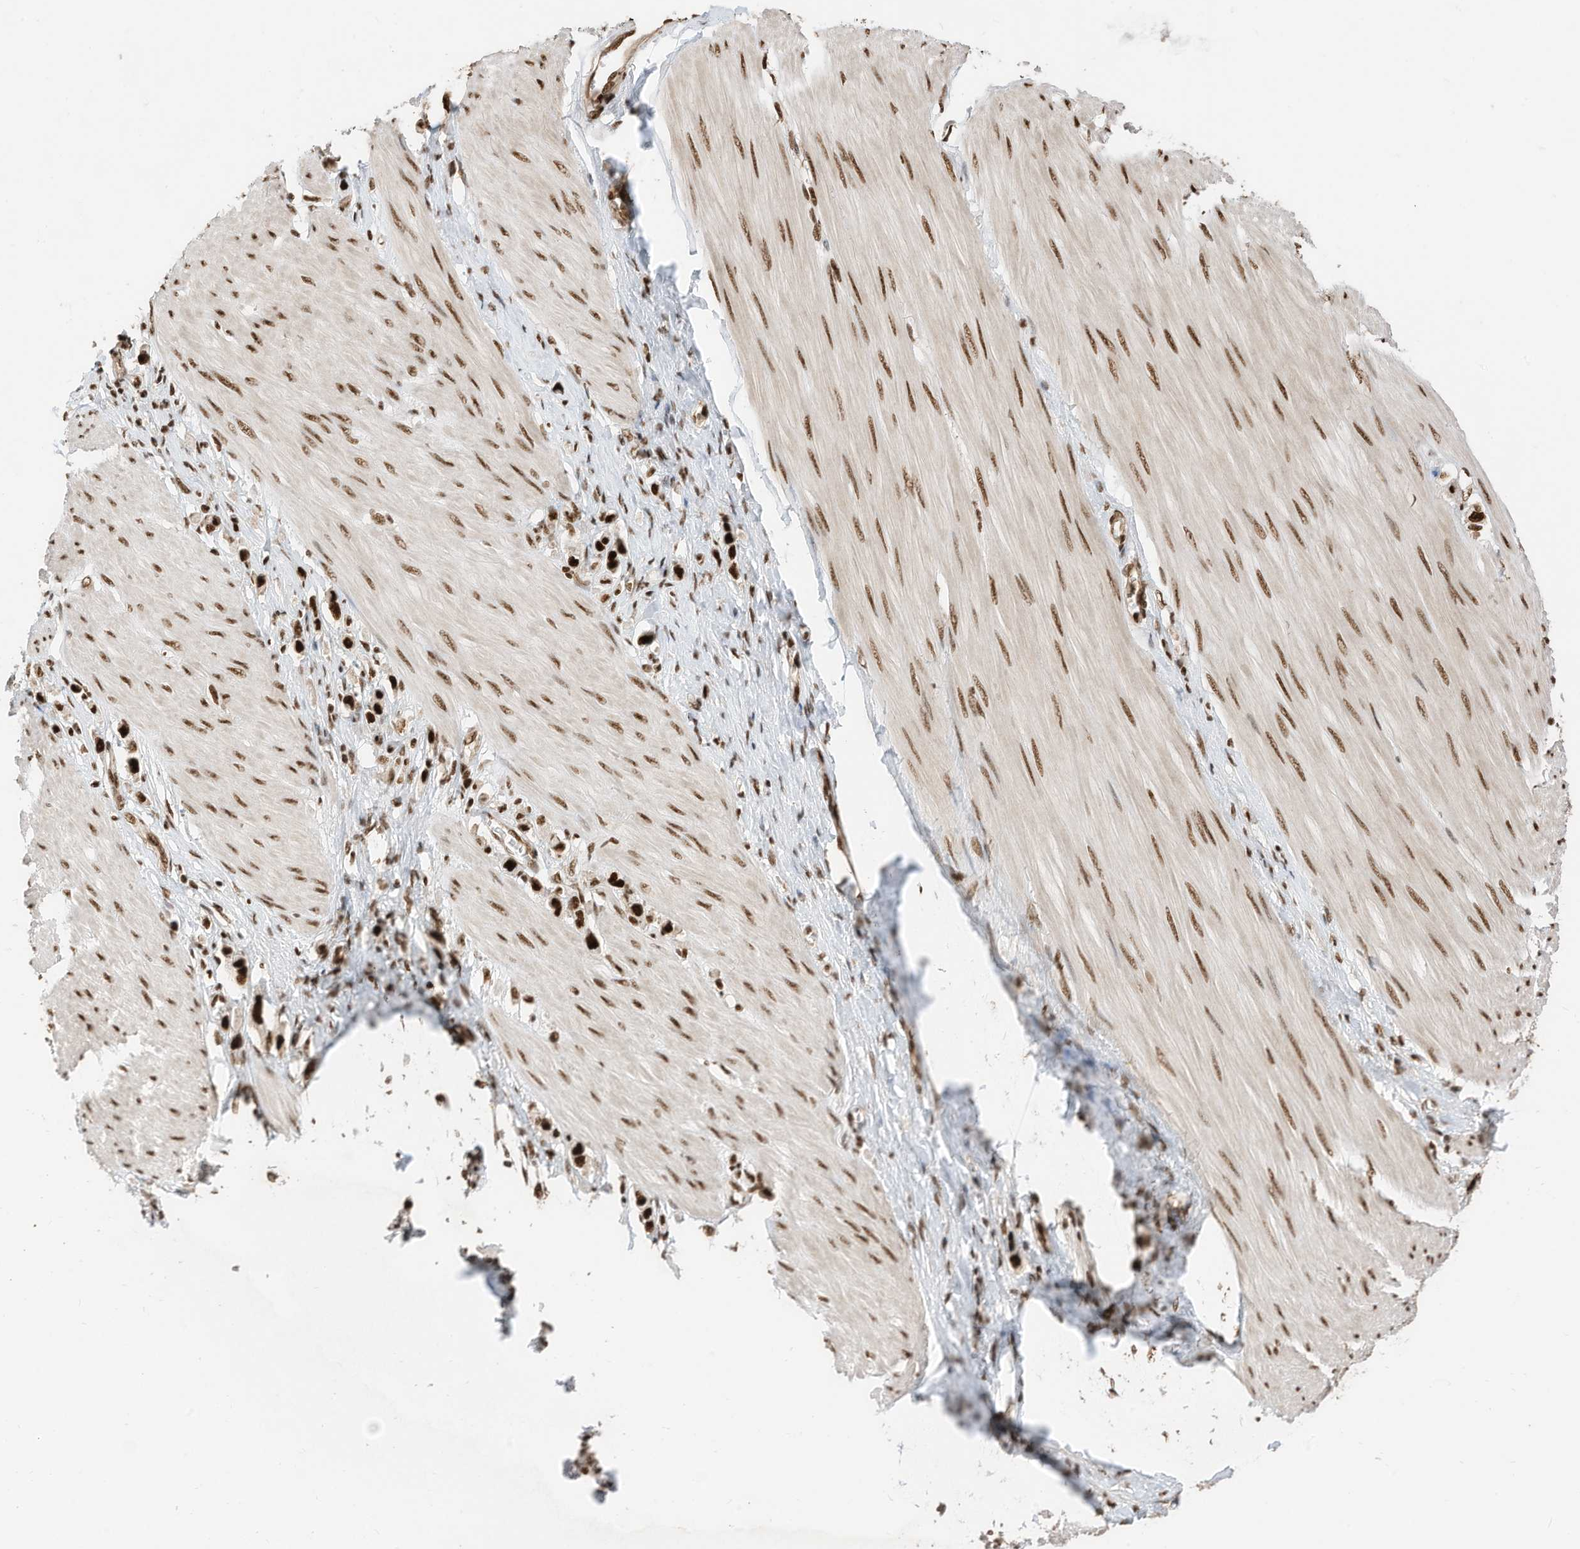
{"staining": {"intensity": "strong", "quantity": ">75%", "location": "nuclear"}, "tissue": "stomach cancer", "cell_type": "Tumor cells", "image_type": "cancer", "snomed": [{"axis": "morphology", "description": "Adenocarcinoma, NOS"}, {"axis": "topography", "description": "Stomach"}], "caption": "A brown stain shows strong nuclear positivity of a protein in human stomach cancer tumor cells.", "gene": "SF3A3", "patient": {"sex": "female", "age": 65}}